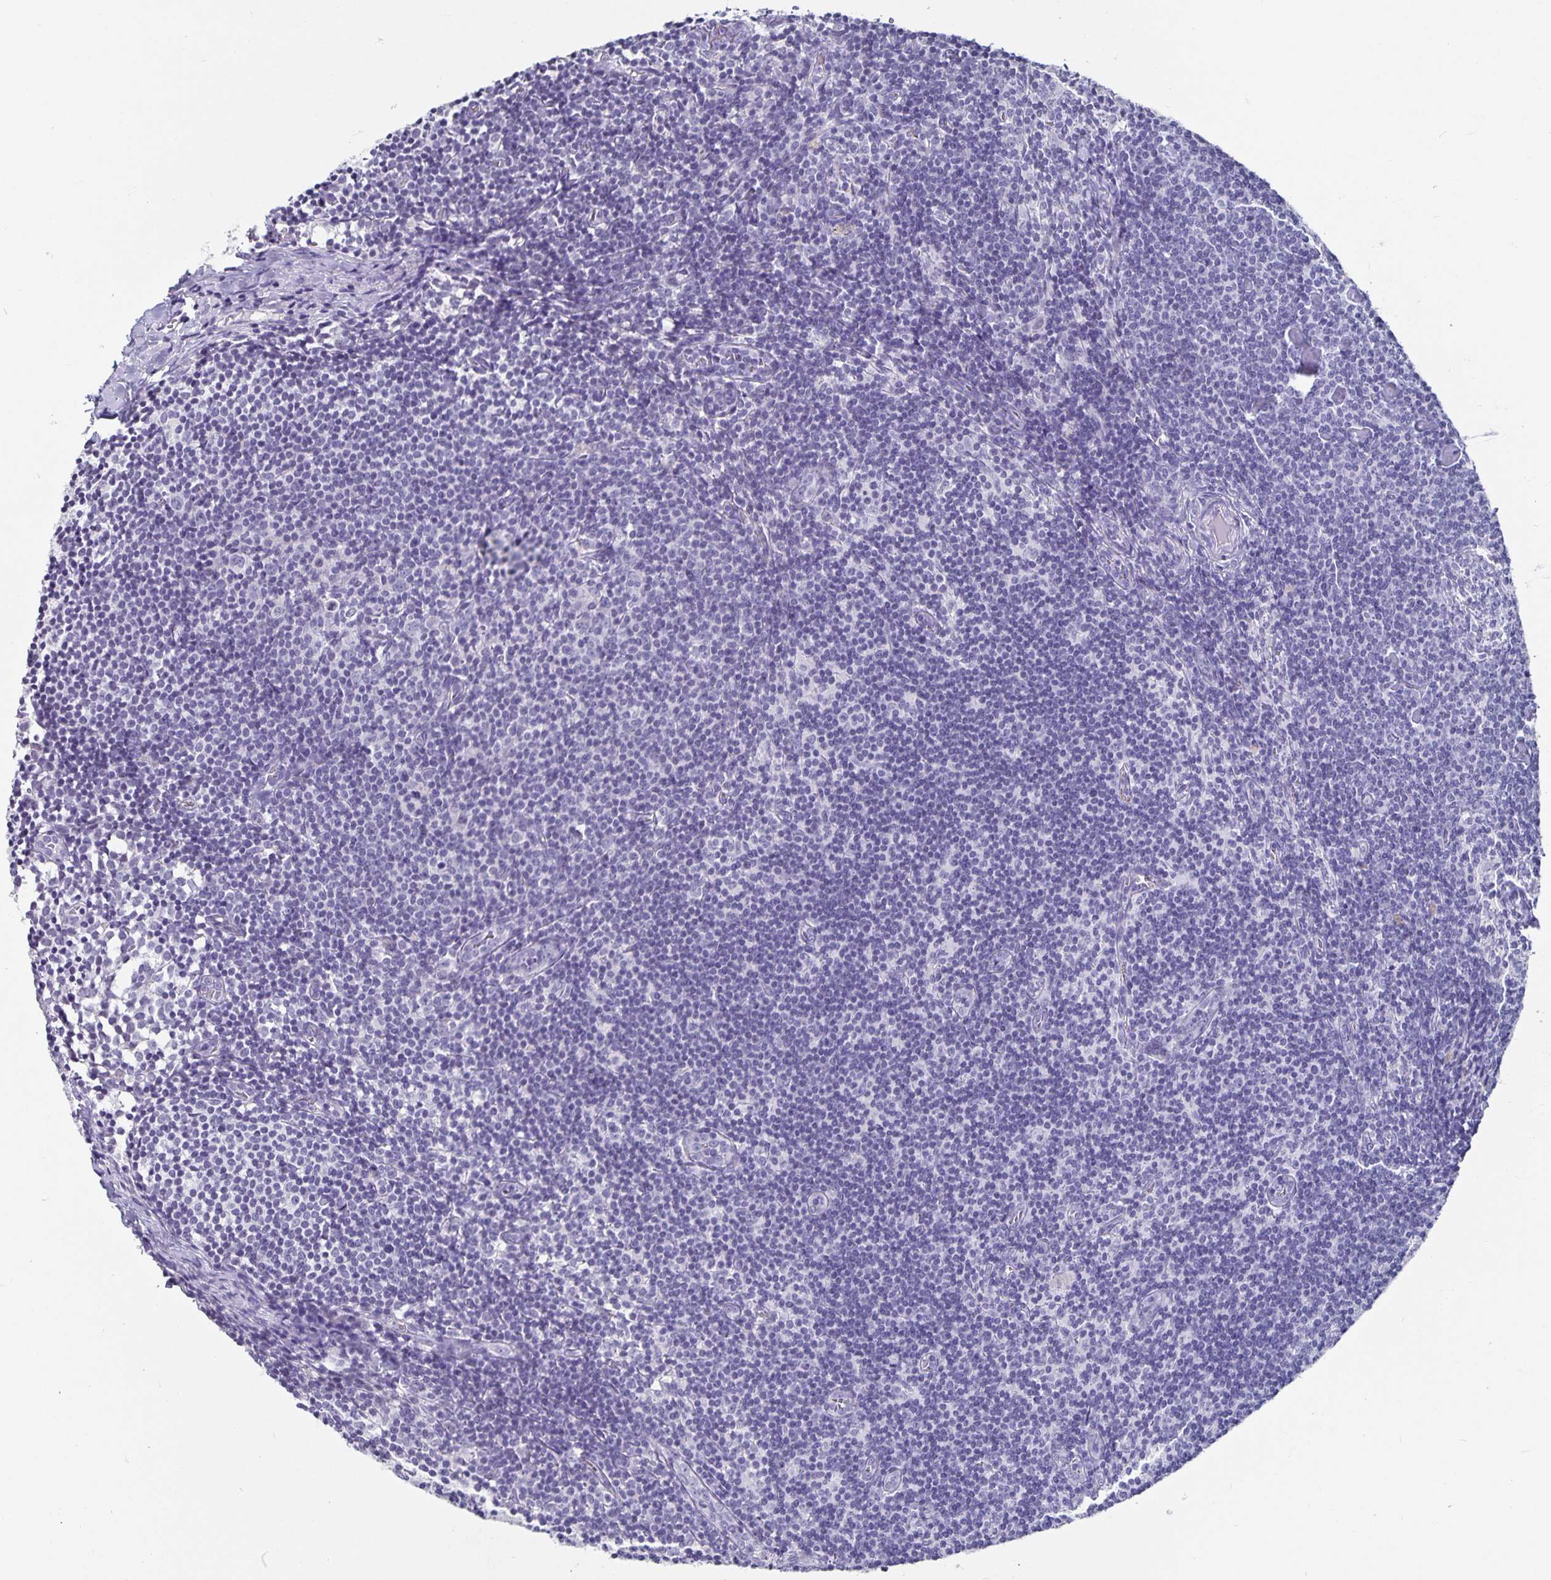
{"staining": {"intensity": "negative", "quantity": "none", "location": "none"}, "tissue": "lymph node", "cell_type": "Germinal center cells", "image_type": "normal", "snomed": [{"axis": "morphology", "description": "Normal tissue, NOS"}, {"axis": "topography", "description": "Lymph node"}], "caption": "This photomicrograph is of normal lymph node stained with immunohistochemistry (IHC) to label a protein in brown with the nuclei are counter-stained blue. There is no expression in germinal center cells.", "gene": "OLIG2", "patient": {"sex": "female", "age": 41}}